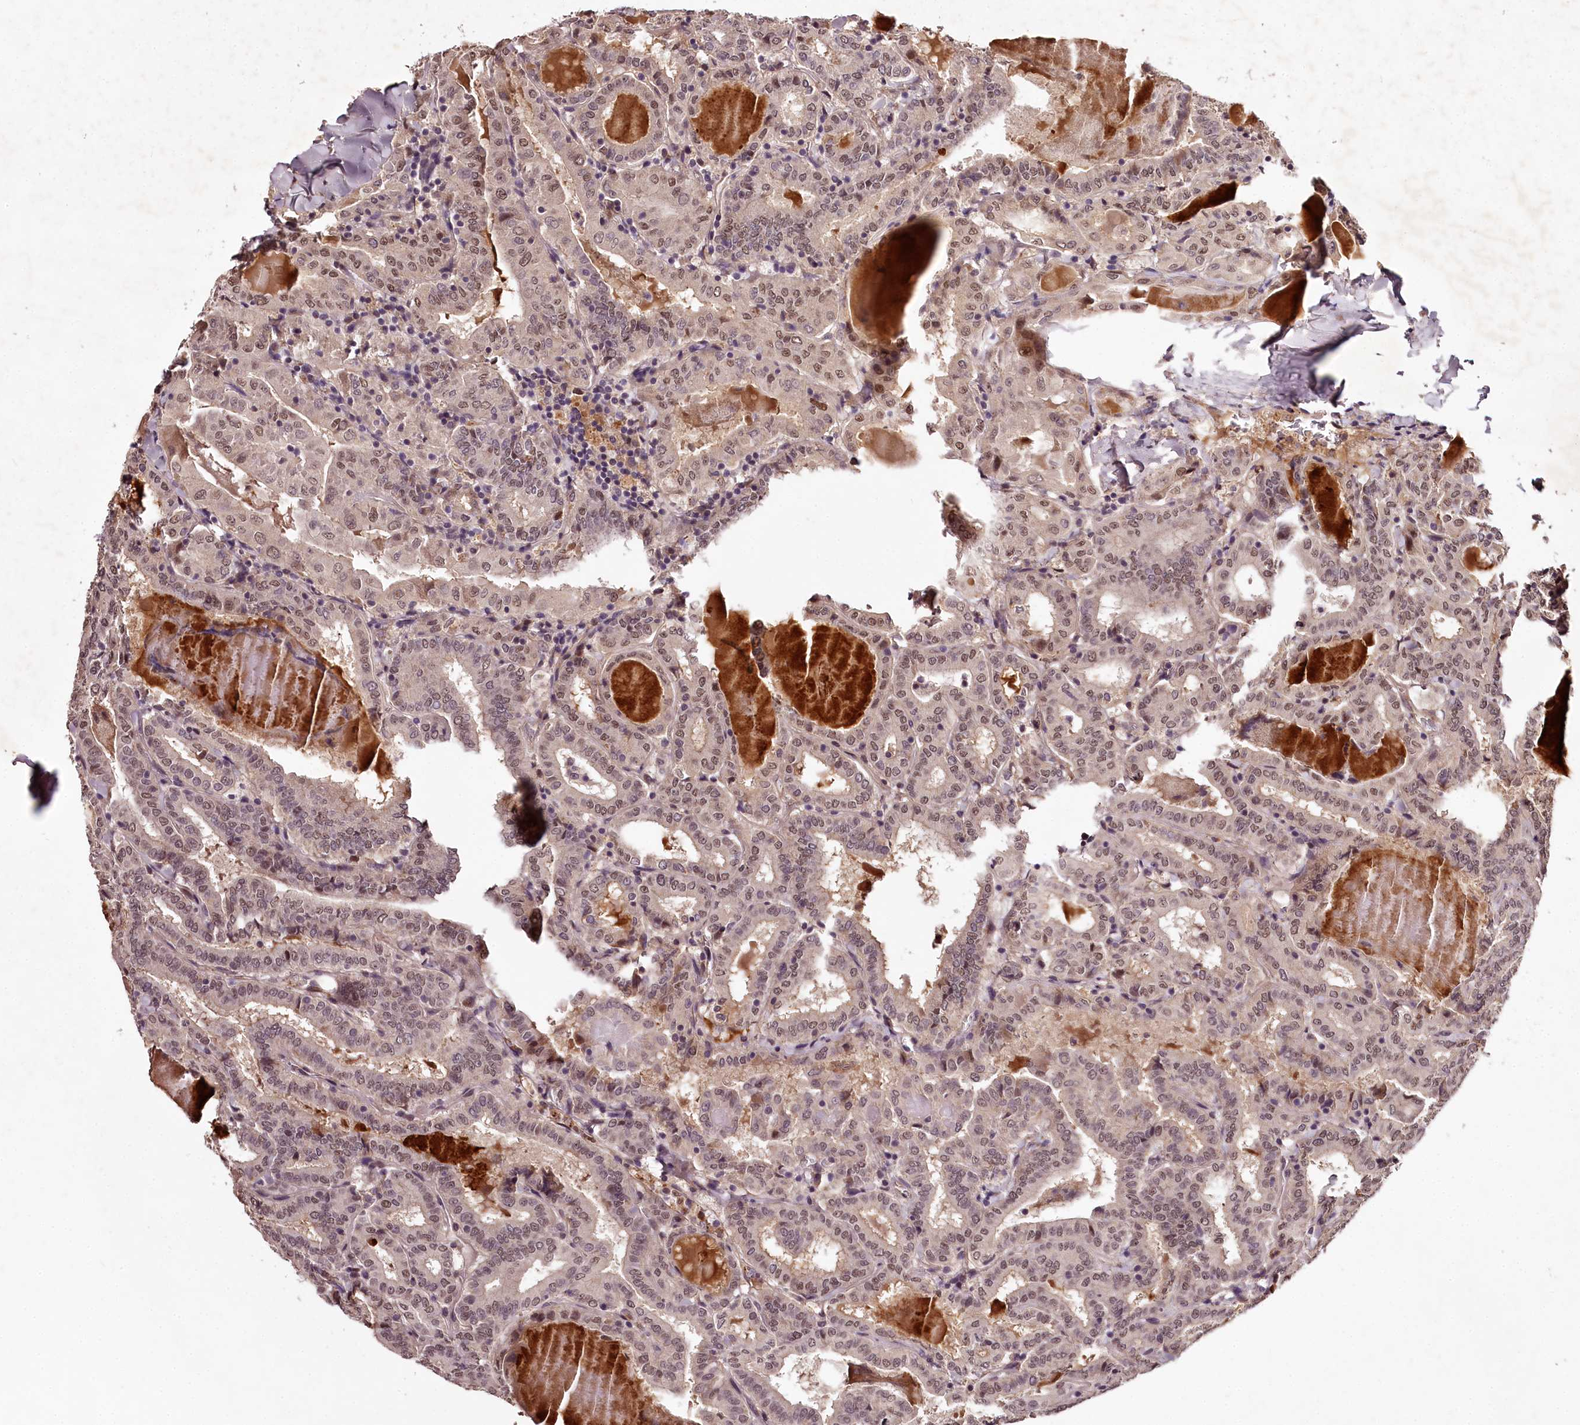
{"staining": {"intensity": "weak", "quantity": ">75%", "location": "nuclear"}, "tissue": "thyroid cancer", "cell_type": "Tumor cells", "image_type": "cancer", "snomed": [{"axis": "morphology", "description": "Papillary adenocarcinoma, NOS"}, {"axis": "topography", "description": "Thyroid gland"}], "caption": "Immunohistochemical staining of thyroid papillary adenocarcinoma demonstrates low levels of weak nuclear protein expression in about >75% of tumor cells. (DAB = brown stain, brightfield microscopy at high magnification).", "gene": "MAML3", "patient": {"sex": "female", "age": 72}}